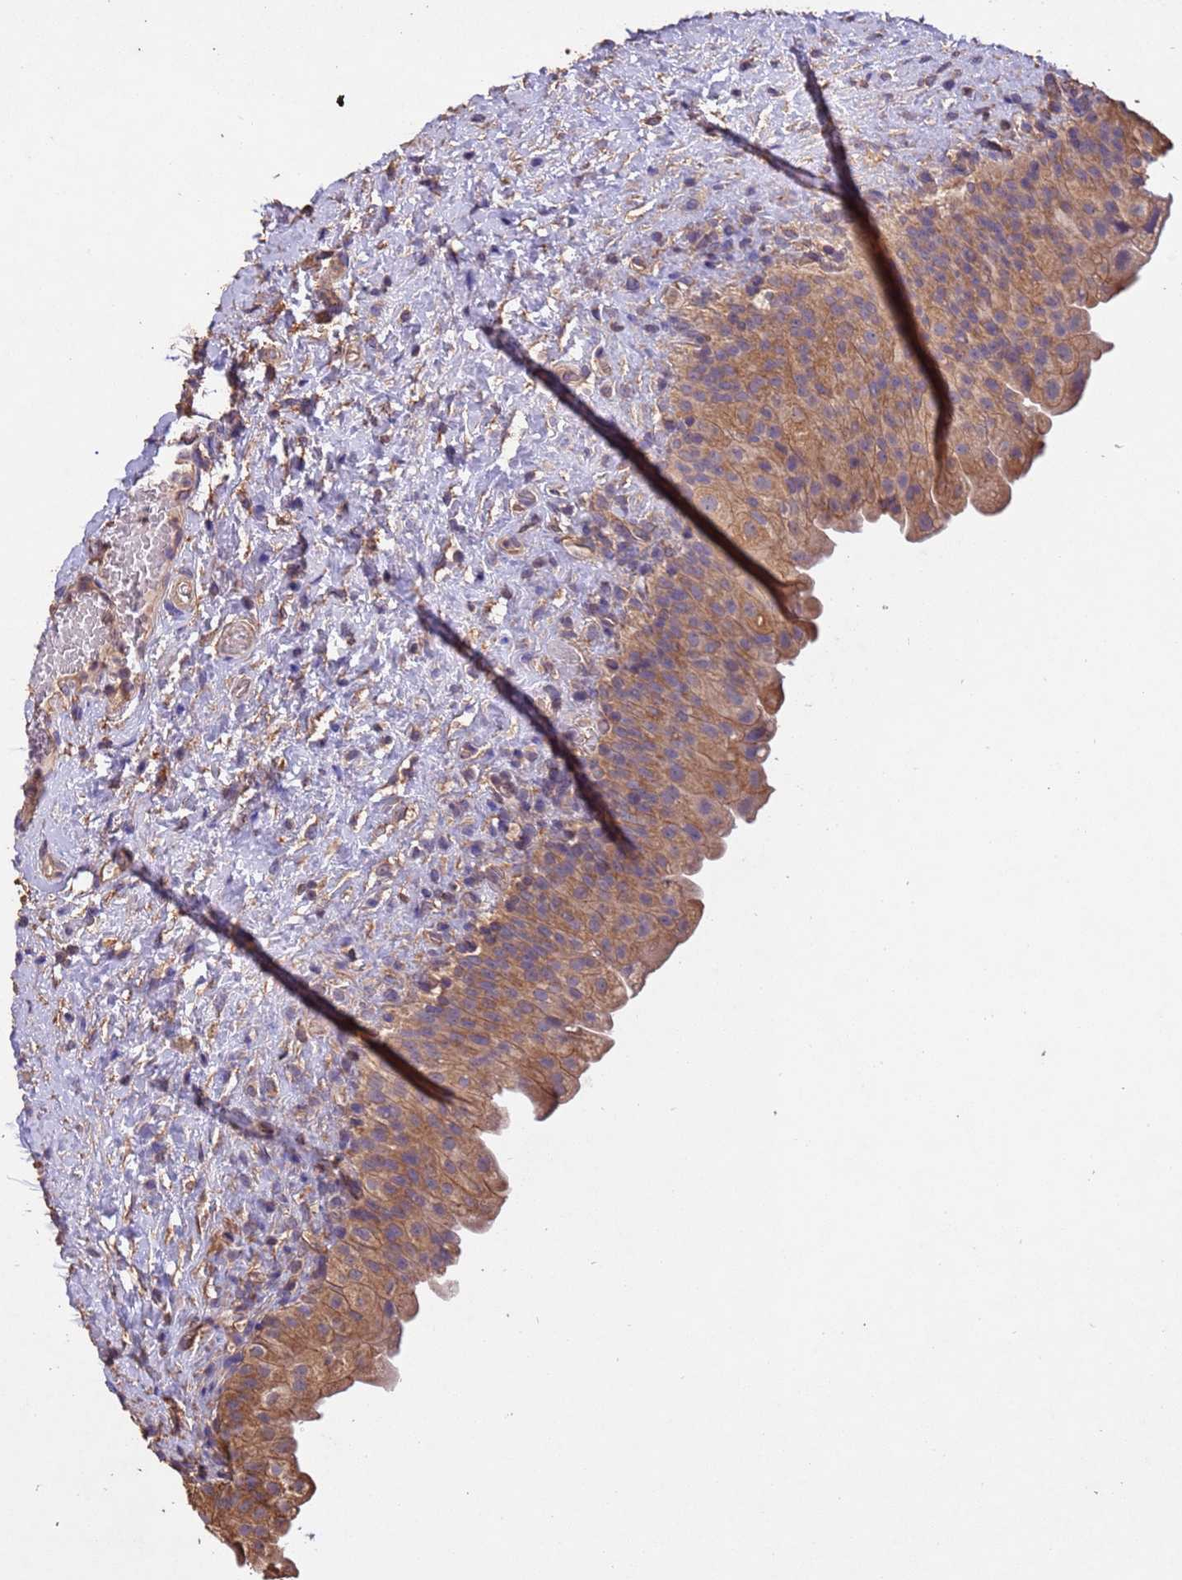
{"staining": {"intensity": "moderate", "quantity": ">75%", "location": "cytoplasmic/membranous"}, "tissue": "urinary bladder", "cell_type": "Urothelial cells", "image_type": "normal", "snomed": [{"axis": "morphology", "description": "Normal tissue, NOS"}, {"axis": "topography", "description": "Urinary bladder"}], "caption": "Protein expression analysis of normal urinary bladder demonstrates moderate cytoplasmic/membranous staining in about >75% of urothelial cells. (brown staining indicates protein expression, while blue staining denotes nuclei).", "gene": "MTX3", "patient": {"sex": "female", "age": 27}}